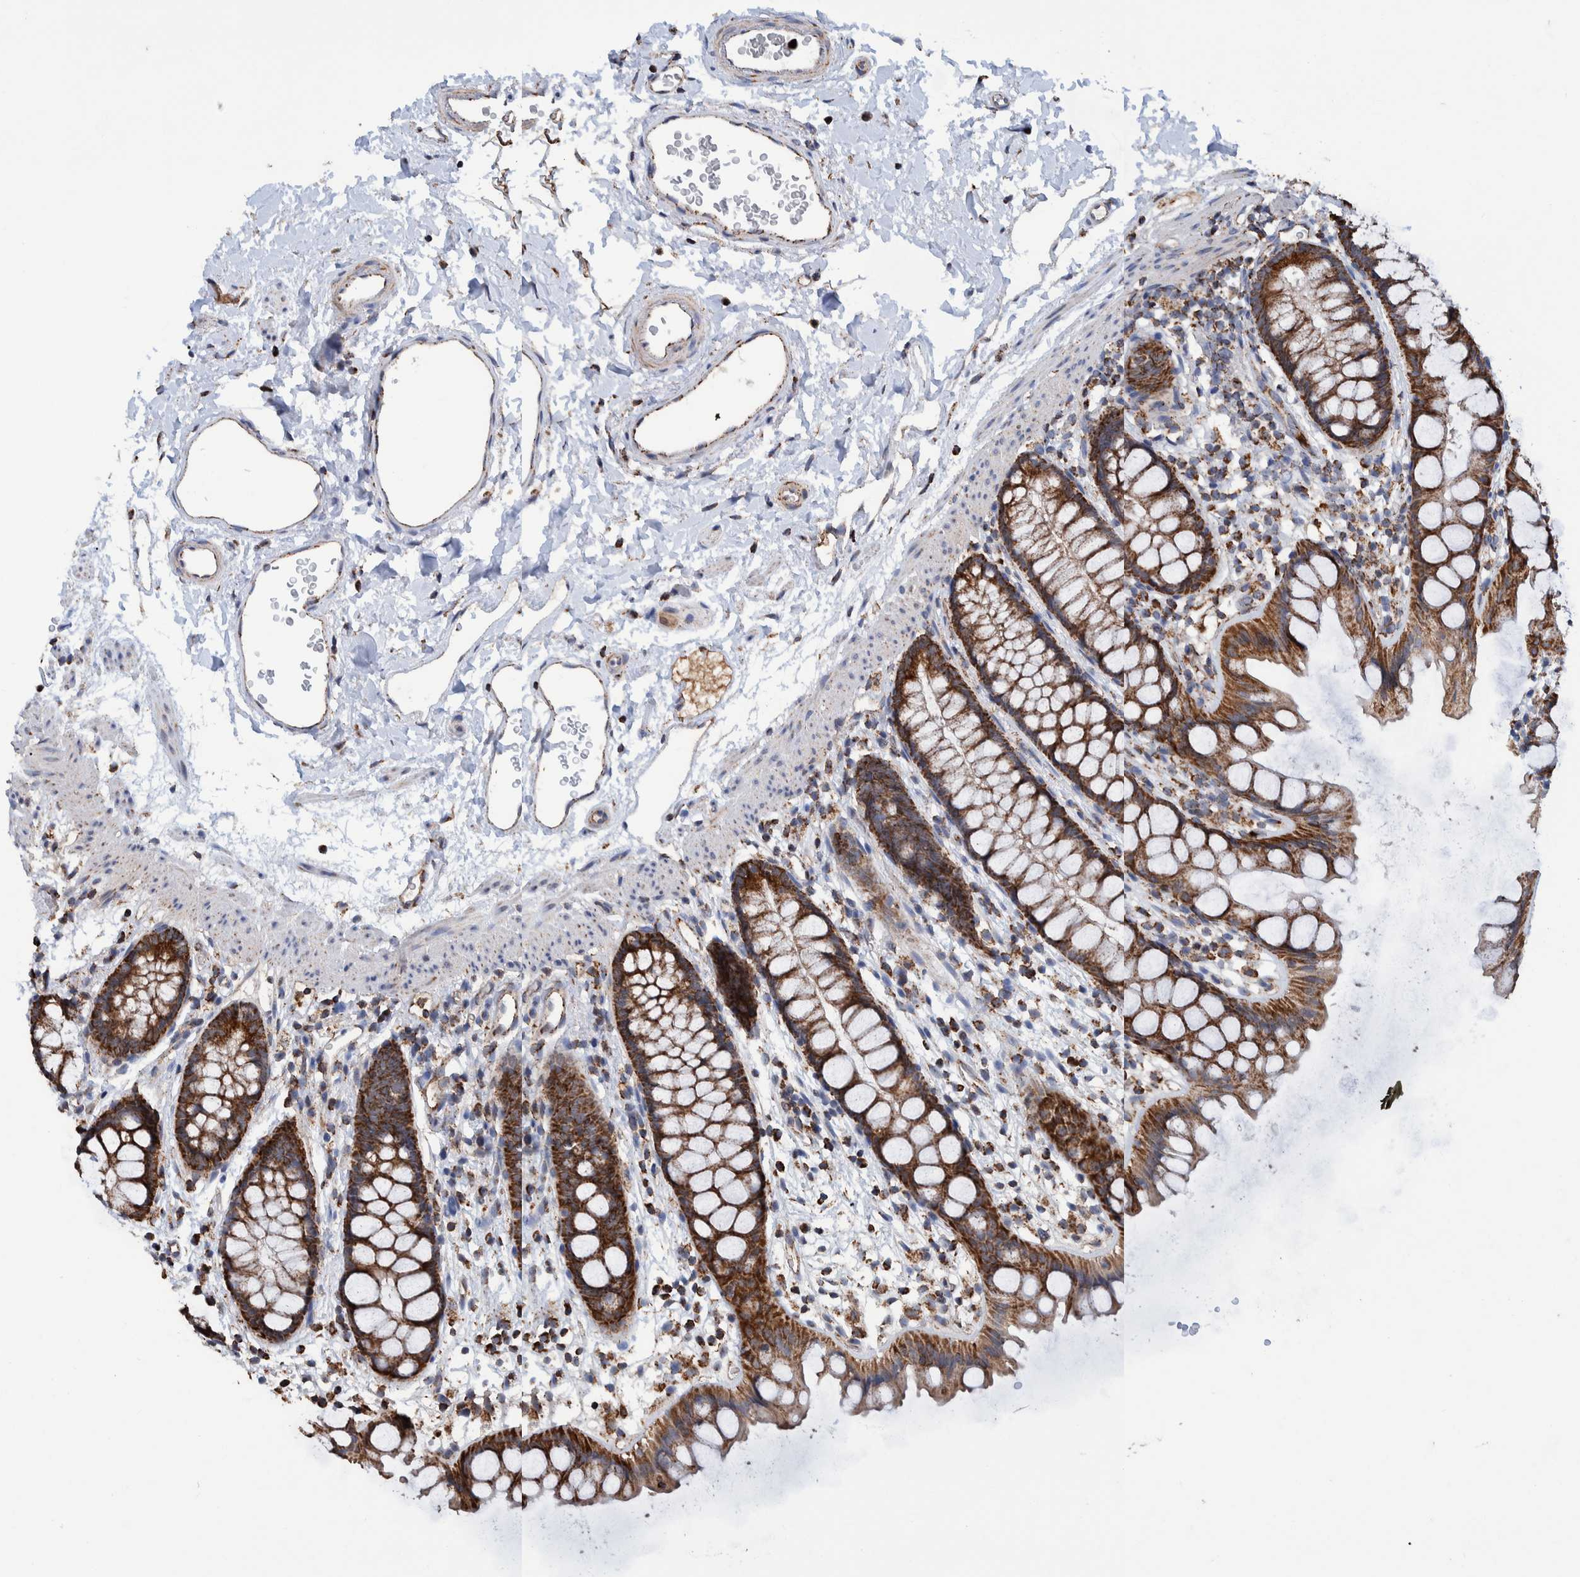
{"staining": {"intensity": "strong", "quantity": ">75%", "location": "cytoplasmic/membranous"}, "tissue": "rectum", "cell_type": "Glandular cells", "image_type": "normal", "snomed": [{"axis": "morphology", "description": "Normal tissue, NOS"}, {"axis": "topography", "description": "Rectum"}], "caption": "The histopathology image displays a brown stain indicating the presence of a protein in the cytoplasmic/membranous of glandular cells in rectum. (brown staining indicates protein expression, while blue staining denotes nuclei).", "gene": "DECR1", "patient": {"sex": "female", "age": 65}}